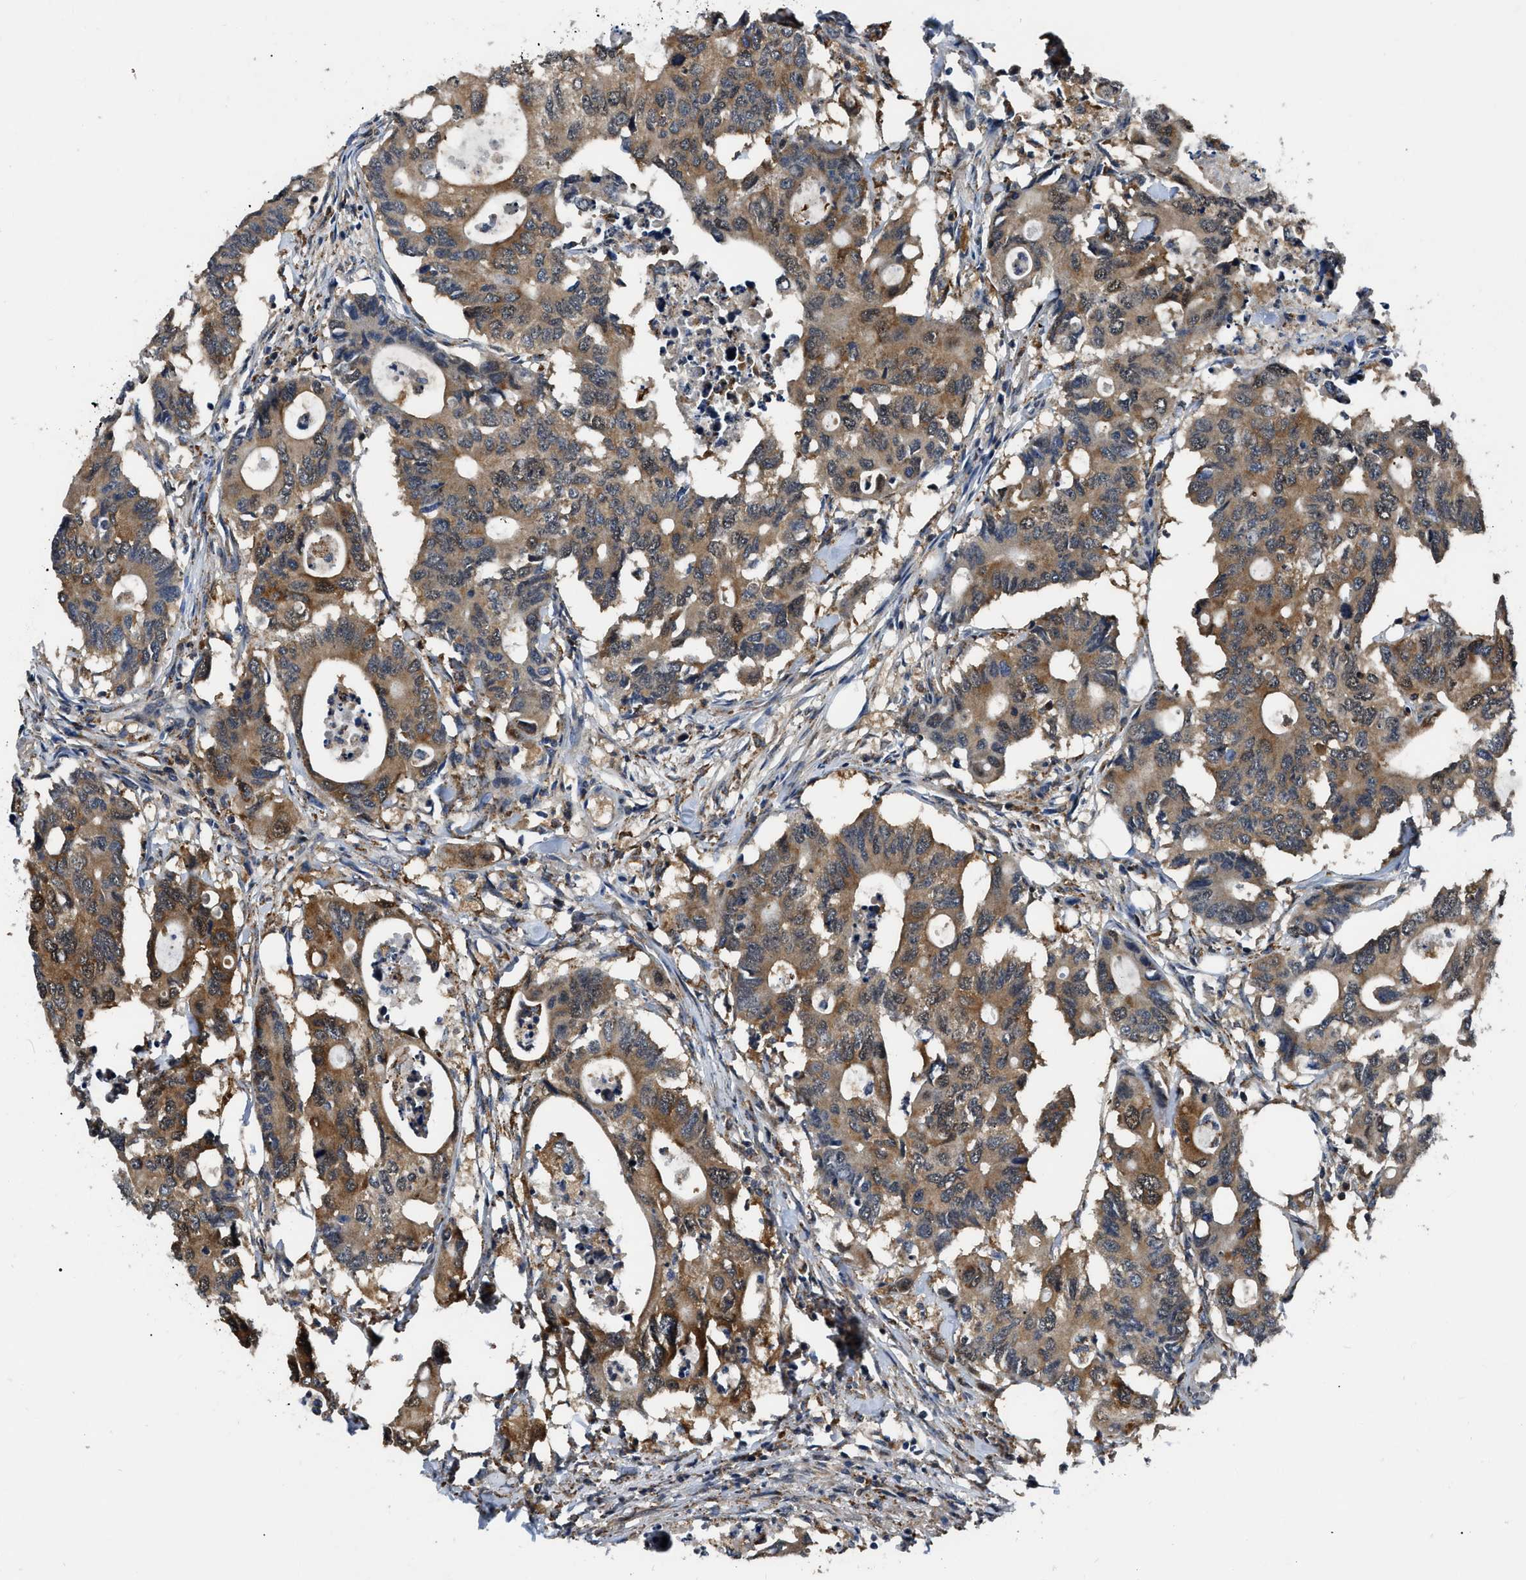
{"staining": {"intensity": "moderate", "quantity": ">75%", "location": "cytoplasmic/membranous"}, "tissue": "colorectal cancer", "cell_type": "Tumor cells", "image_type": "cancer", "snomed": [{"axis": "morphology", "description": "Adenocarcinoma, NOS"}, {"axis": "topography", "description": "Colon"}], "caption": "Immunohistochemical staining of human colorectal cancer demonstrates medium levels of moderate cytoplasmic/membranous protein staining in approximately >75% of tumor cells.", "gene": "GET4", "patient": {"sex": "male", "age": 71}}